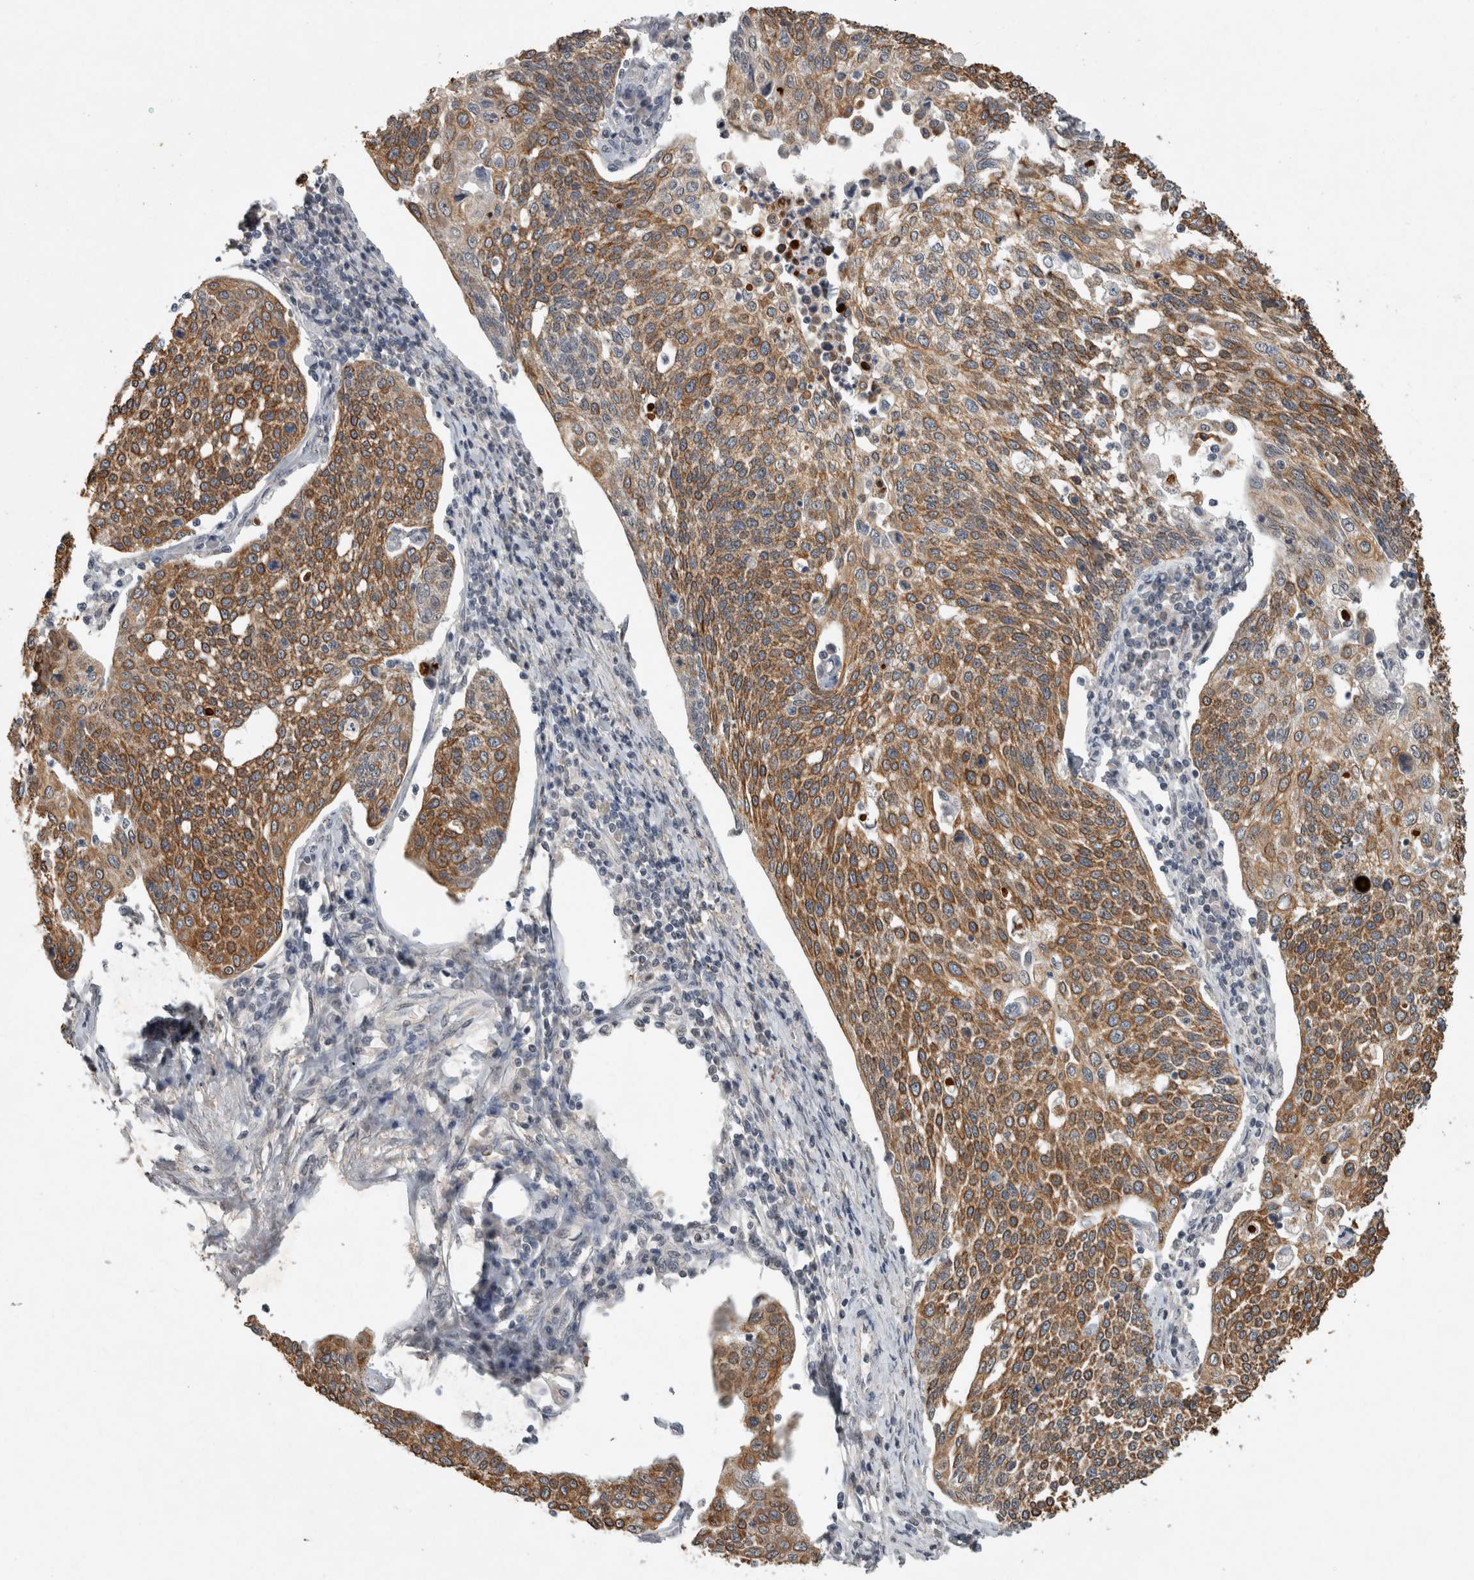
{"staining": {"intensity": "moderate", "quantity": ">75%", "location": "cytoplasmic/membranous"}, "tissue": "cervical cancer", "cell_type": "Tumor cells", "image_type": "cancer", "snomed": [{"axis": "morphology", "description": "Squamous cell carcinoma, NOS"}, {"axis": "topography", "description": "Cervix"}], "caption": "Protein staining of cervical squamous cell carcinoma tissue displays moderate cytoplasmic/membranous staining in approximately >75% of tumor cells.", "gene": "RHPN1", "patient": {"sex": "female", "age": 34}}